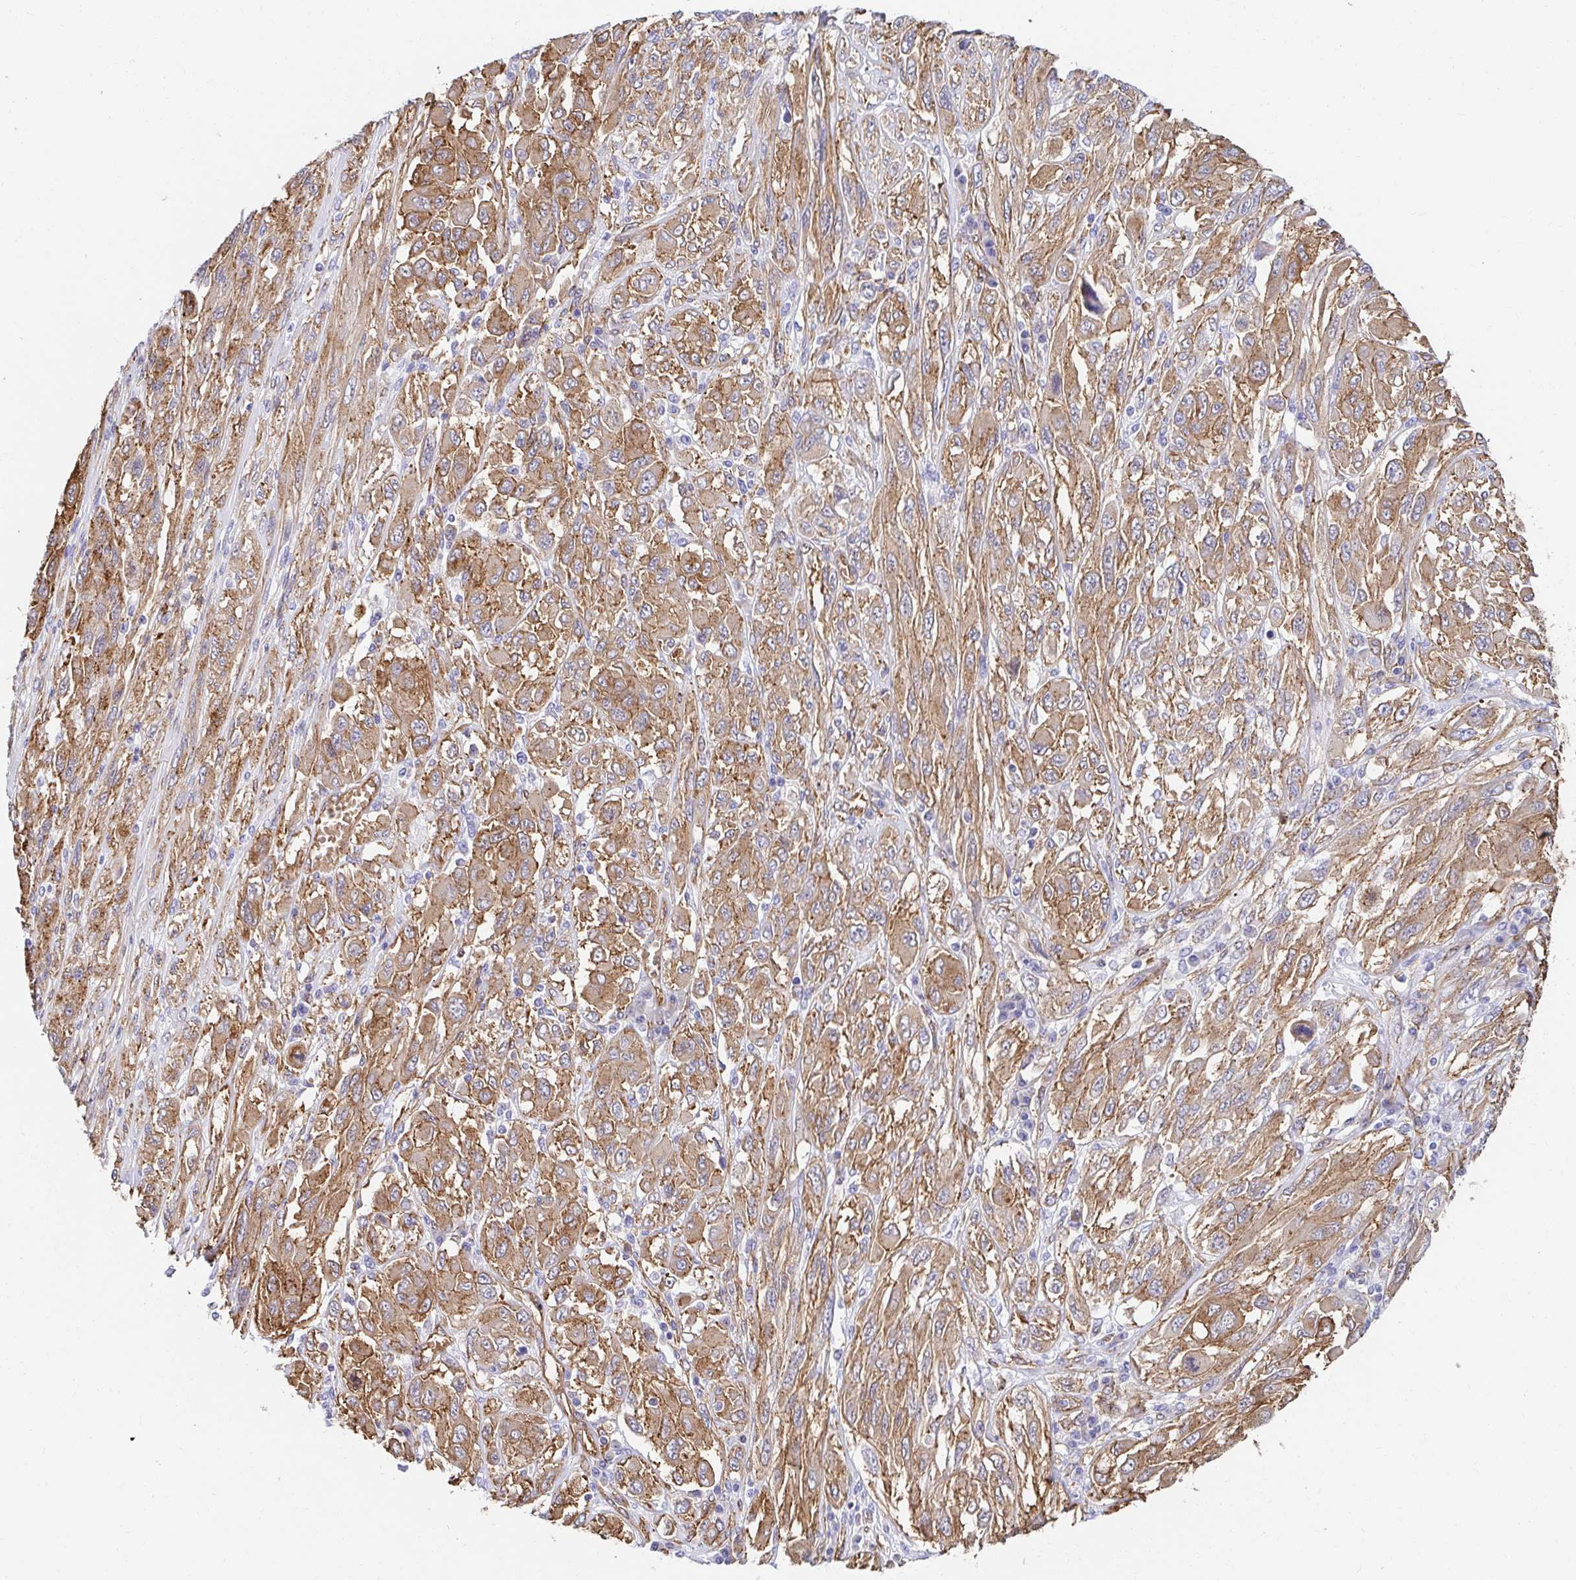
{"staining": {"intensity": "moderate", "quantity": ">75%", "location": "cytoplasmic/membranous"}, "tissue": "melanoma", "cell_type": "Tumor cells", "image_type": "cancer", "snomed": [{"axis": "morphology", "description": "Malignant melanoma, NOS"}, {"axis": "topography", "description": "Skin"}], "caption": "Immunohistochemical staining of melanoma reveals moderate cytoplasmic/membranous protein positivity in approximately >75% of tumor cells.", "gene": "CTTN", "patient": {"sex": "female", "age": 91}}